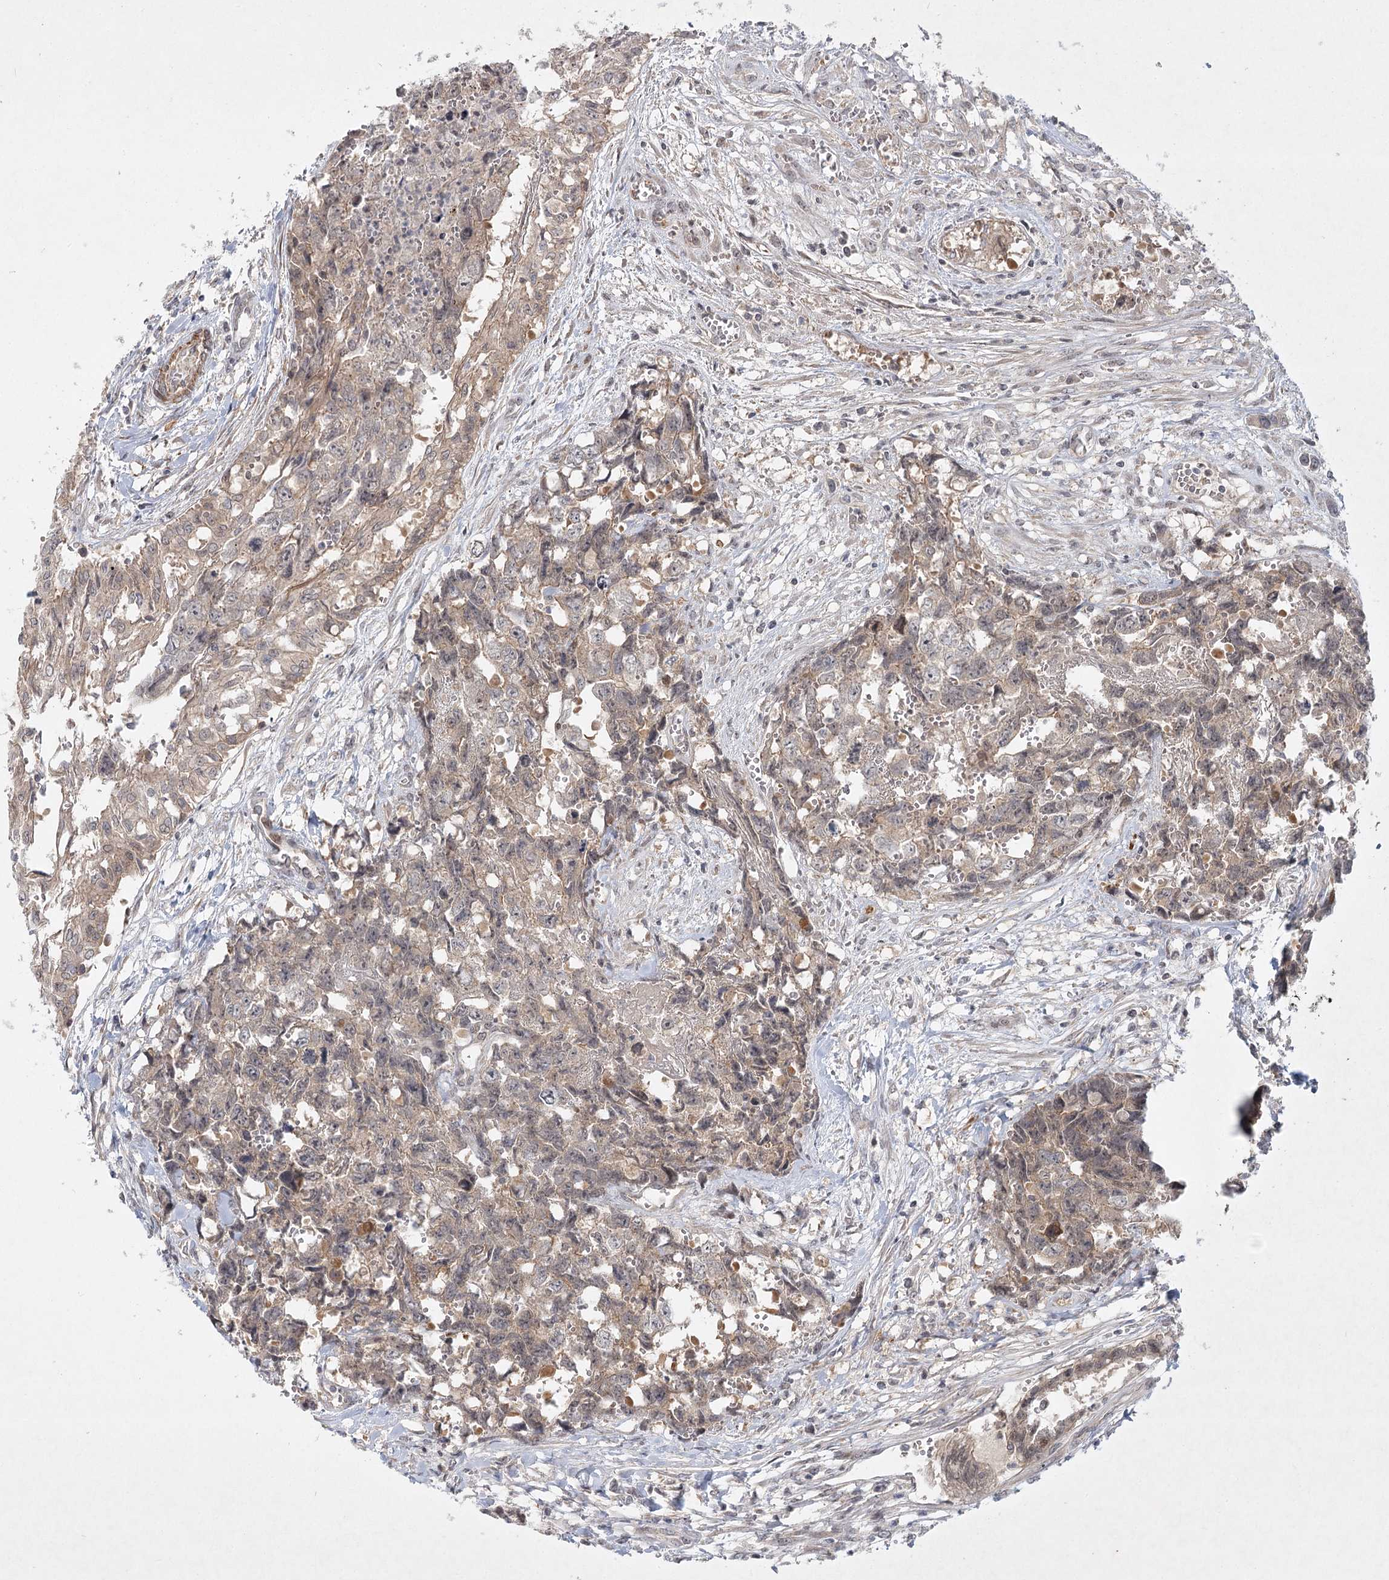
{"staining": {"intensity": "weak", "quantity": "<25%", "location": "cytoplasmic/membranous"}, "tissue": "testis cancer", "cell_type": "Tumor cells", "image_type": "cancer", "snomed": [{"axis": "morphology", "description": "Carcinoma, Embryonal, NOS"}, {"axis": "topography", "description": "Testis"}], "caption": "This photomicrograph is of testis cancer (embryonal carcinoma) stained with immunohistochemistry to label a protein in brown with the nuclei are counter-stained blue. There is no positivity in tumor cells.", "gene": "SH2D3A", "patient": {"sex": "male", "age": 31}}